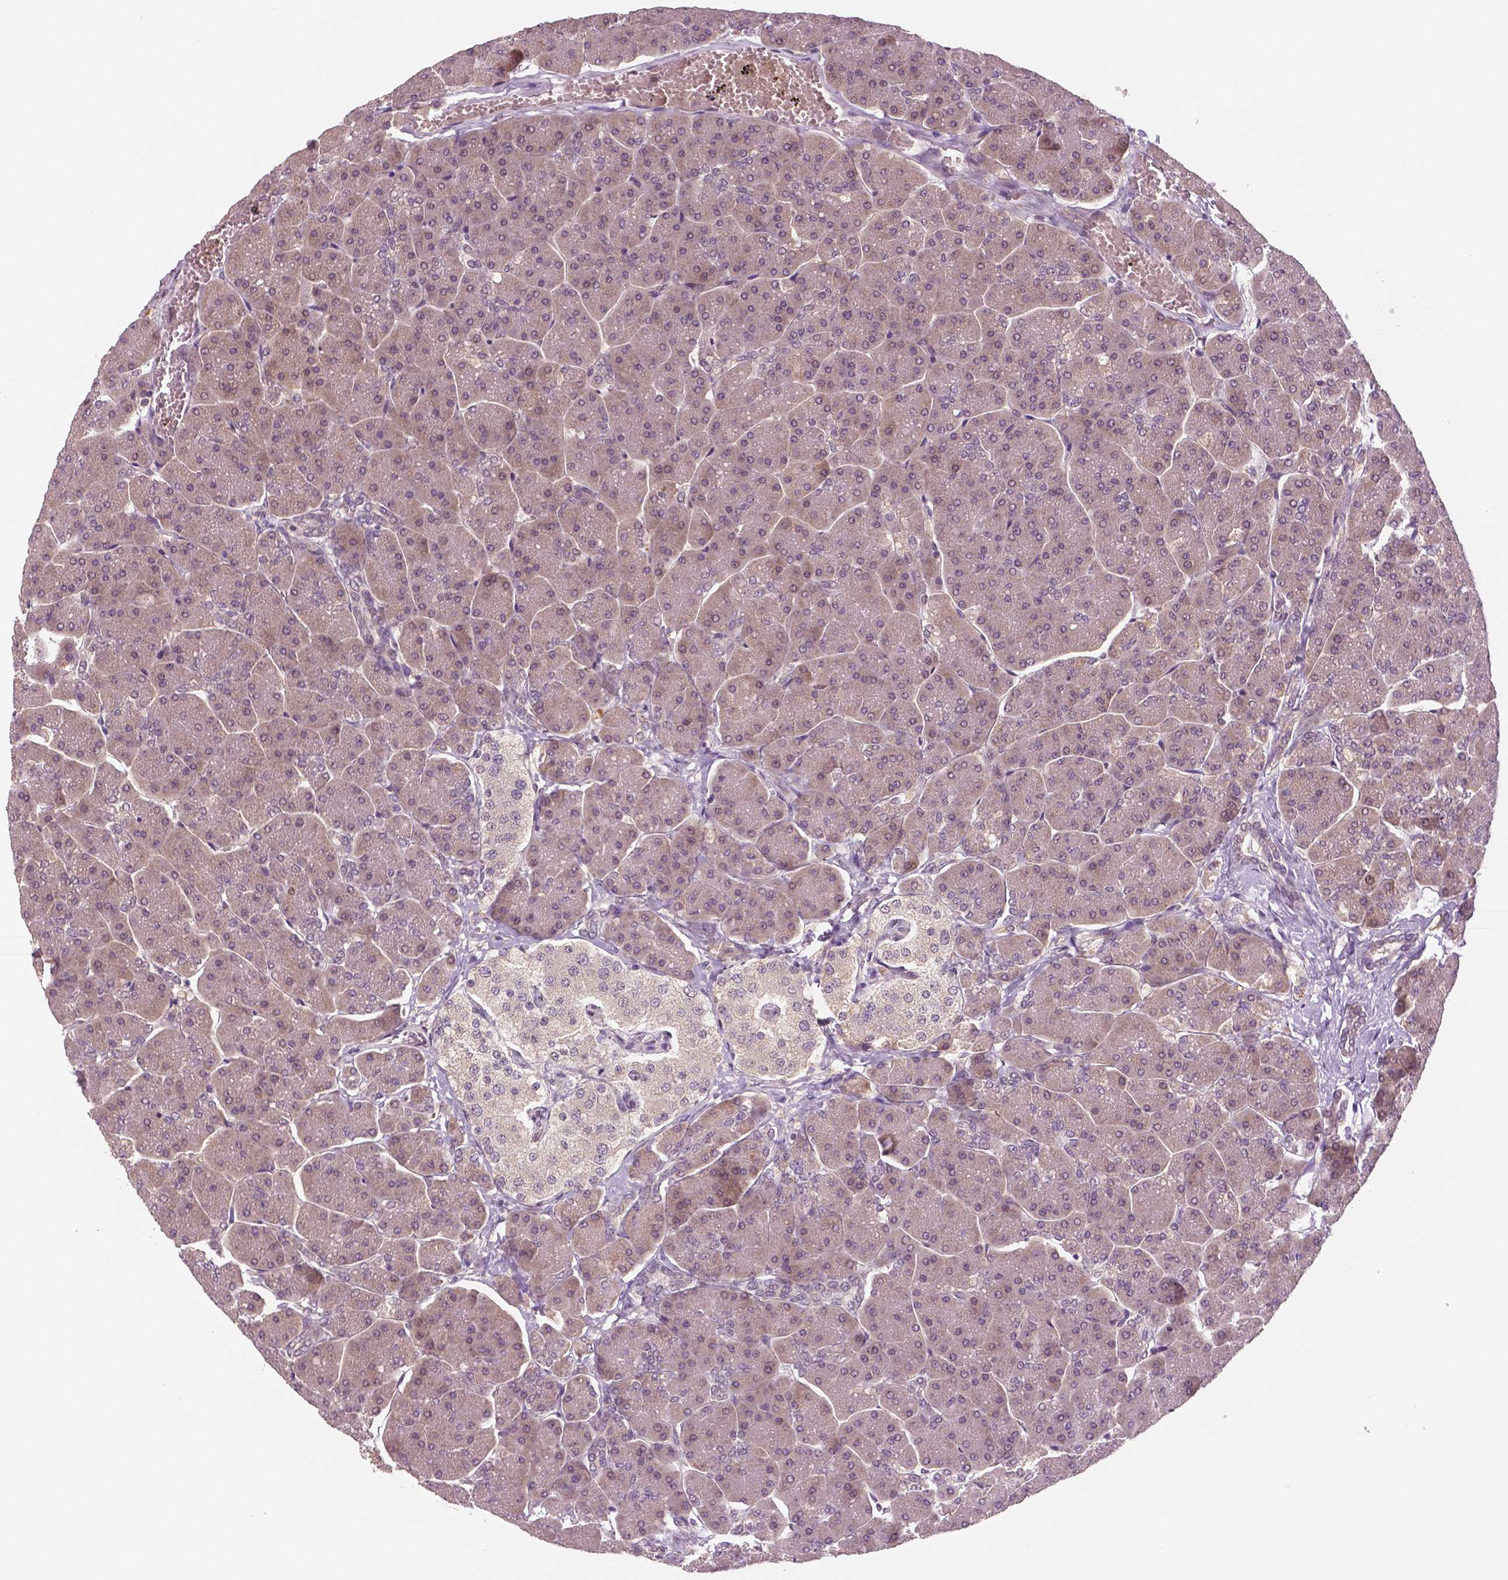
{"staining": {"intensity": "weak", "quantity": "25%-75%", "location": "cytoplasmic/membranous,nuclear"}, "tissue": "pancreas", "cell_type": "Exocrine glandular cells", "image_type": "normal", "snomed": [{"axis": "morphology", "description": "Normal tissue, NOS"}, {"axis": "topography", "description": "Pancreas"}, {"axis": "topography", "description": "Peripheral nerve tissue"}], "caption": "IHC of unremarkable human pancreas exhibits low levels of weak cytoplasmic/membranous,nuclear staining in approximately 25%-75% of exocrine glandular cells. The staining was performed using DAB (3,3'-diaminobenzidine), with brown indicating positive protein expression. Nuclei are stained blue with hematoxylin.", "gene": "MKI67", "patient": {"sex": "male", "age": 54}}